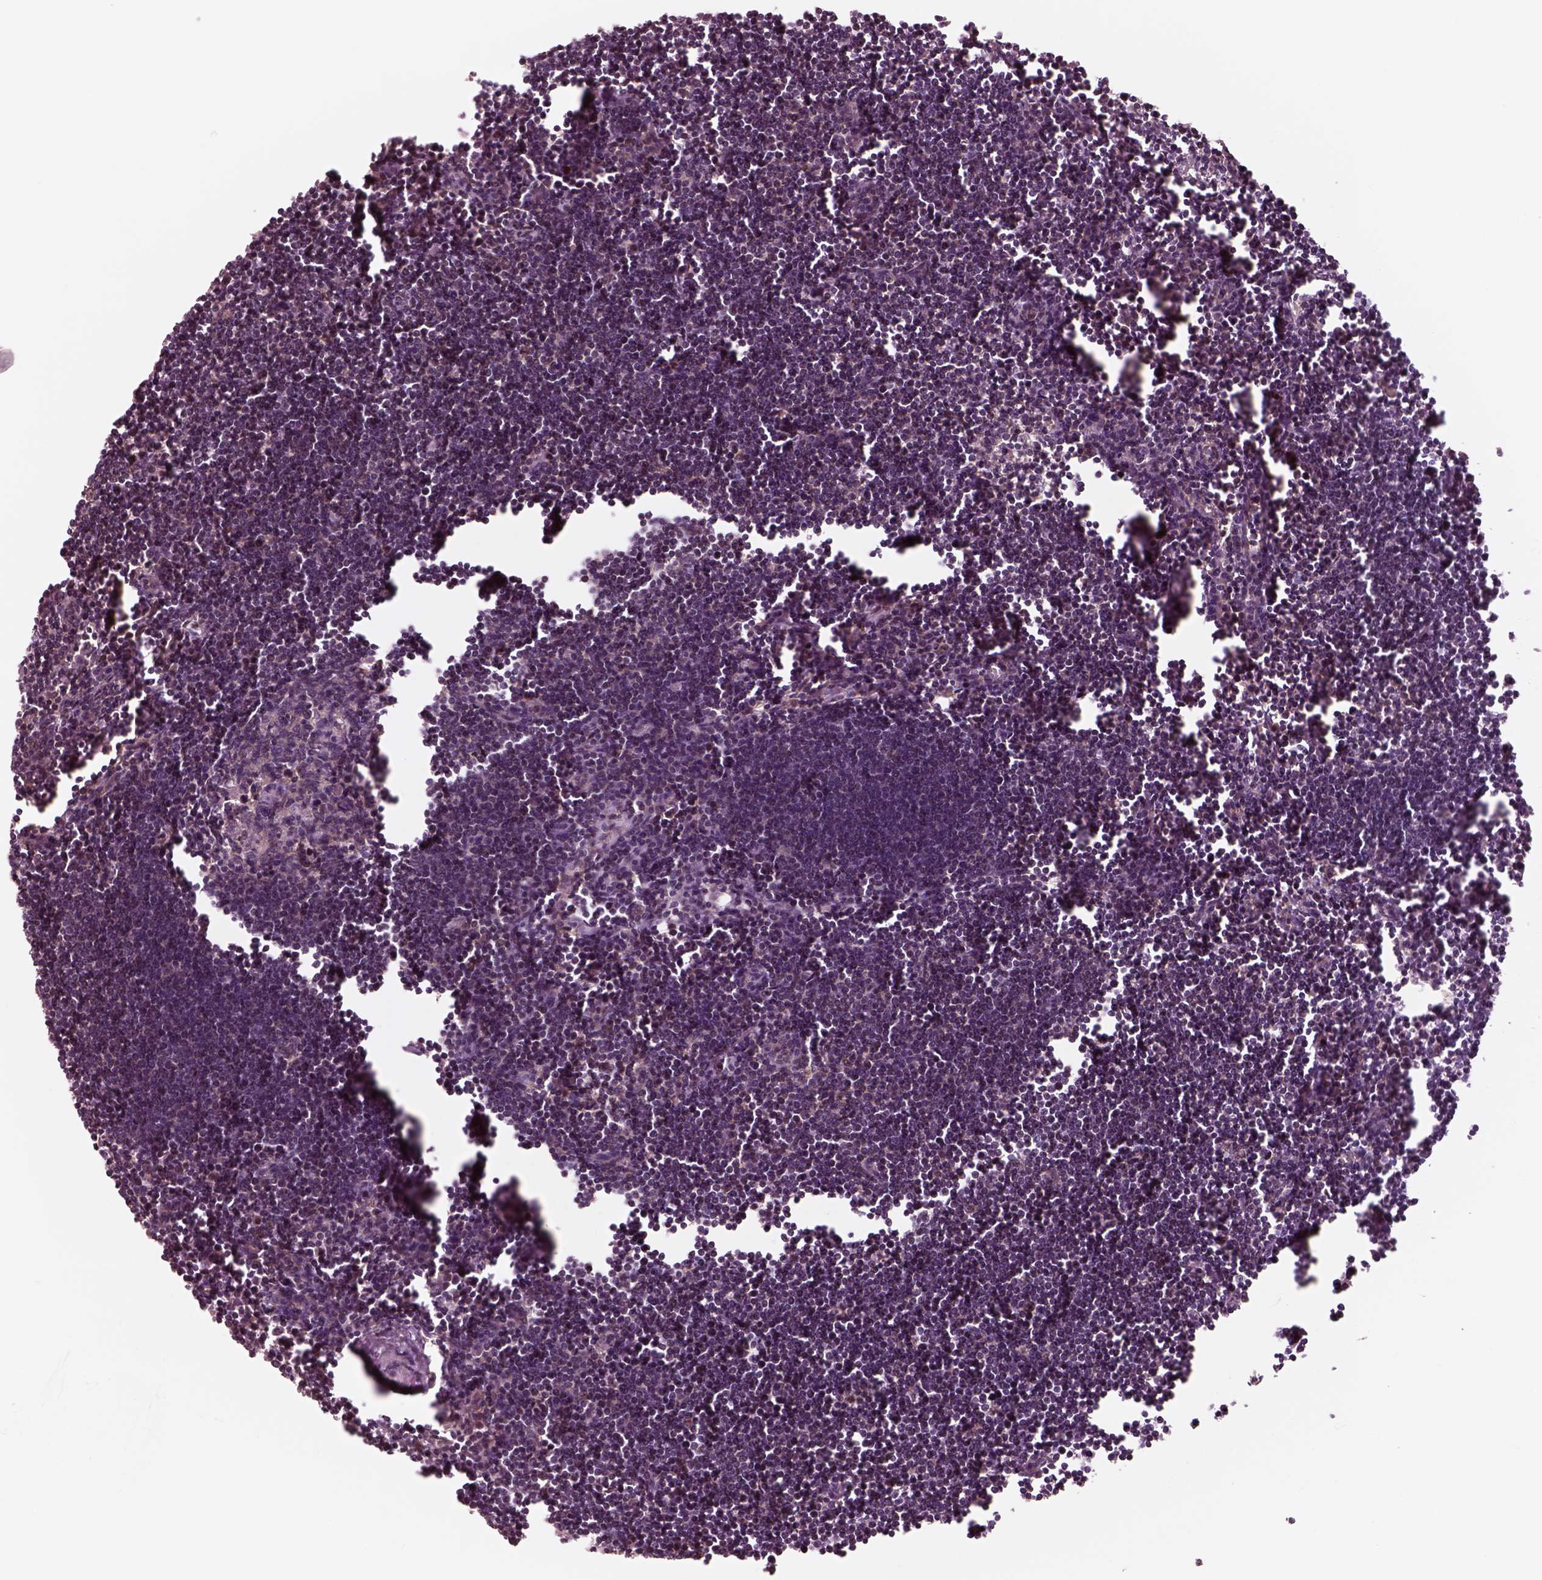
{"staining": {"intensity": "moderate", "quantity": ">75%", "location": "cytoplasmic/membranous"}, "tissue": "lymph node", "cell_type": "Germinal center cells", "image_type": "normal", "snomed": [{"axis": "morphology", "description": "Normal tissue, NOS"}, {"axis": "topography", "description": "Lymph node"}], "caption": "IHC micrograph of benign lymph node: lymph node stained using immunohistochemistry (IHC) shows medium levels of moderate protein expression localized specifically in the cytoplasmic/membranous of germinal center cells, appearing as a cytoplasmic/membranous brown color.", "gene": "CNOT2", "patient": {"sex": "male", "age": 55}}